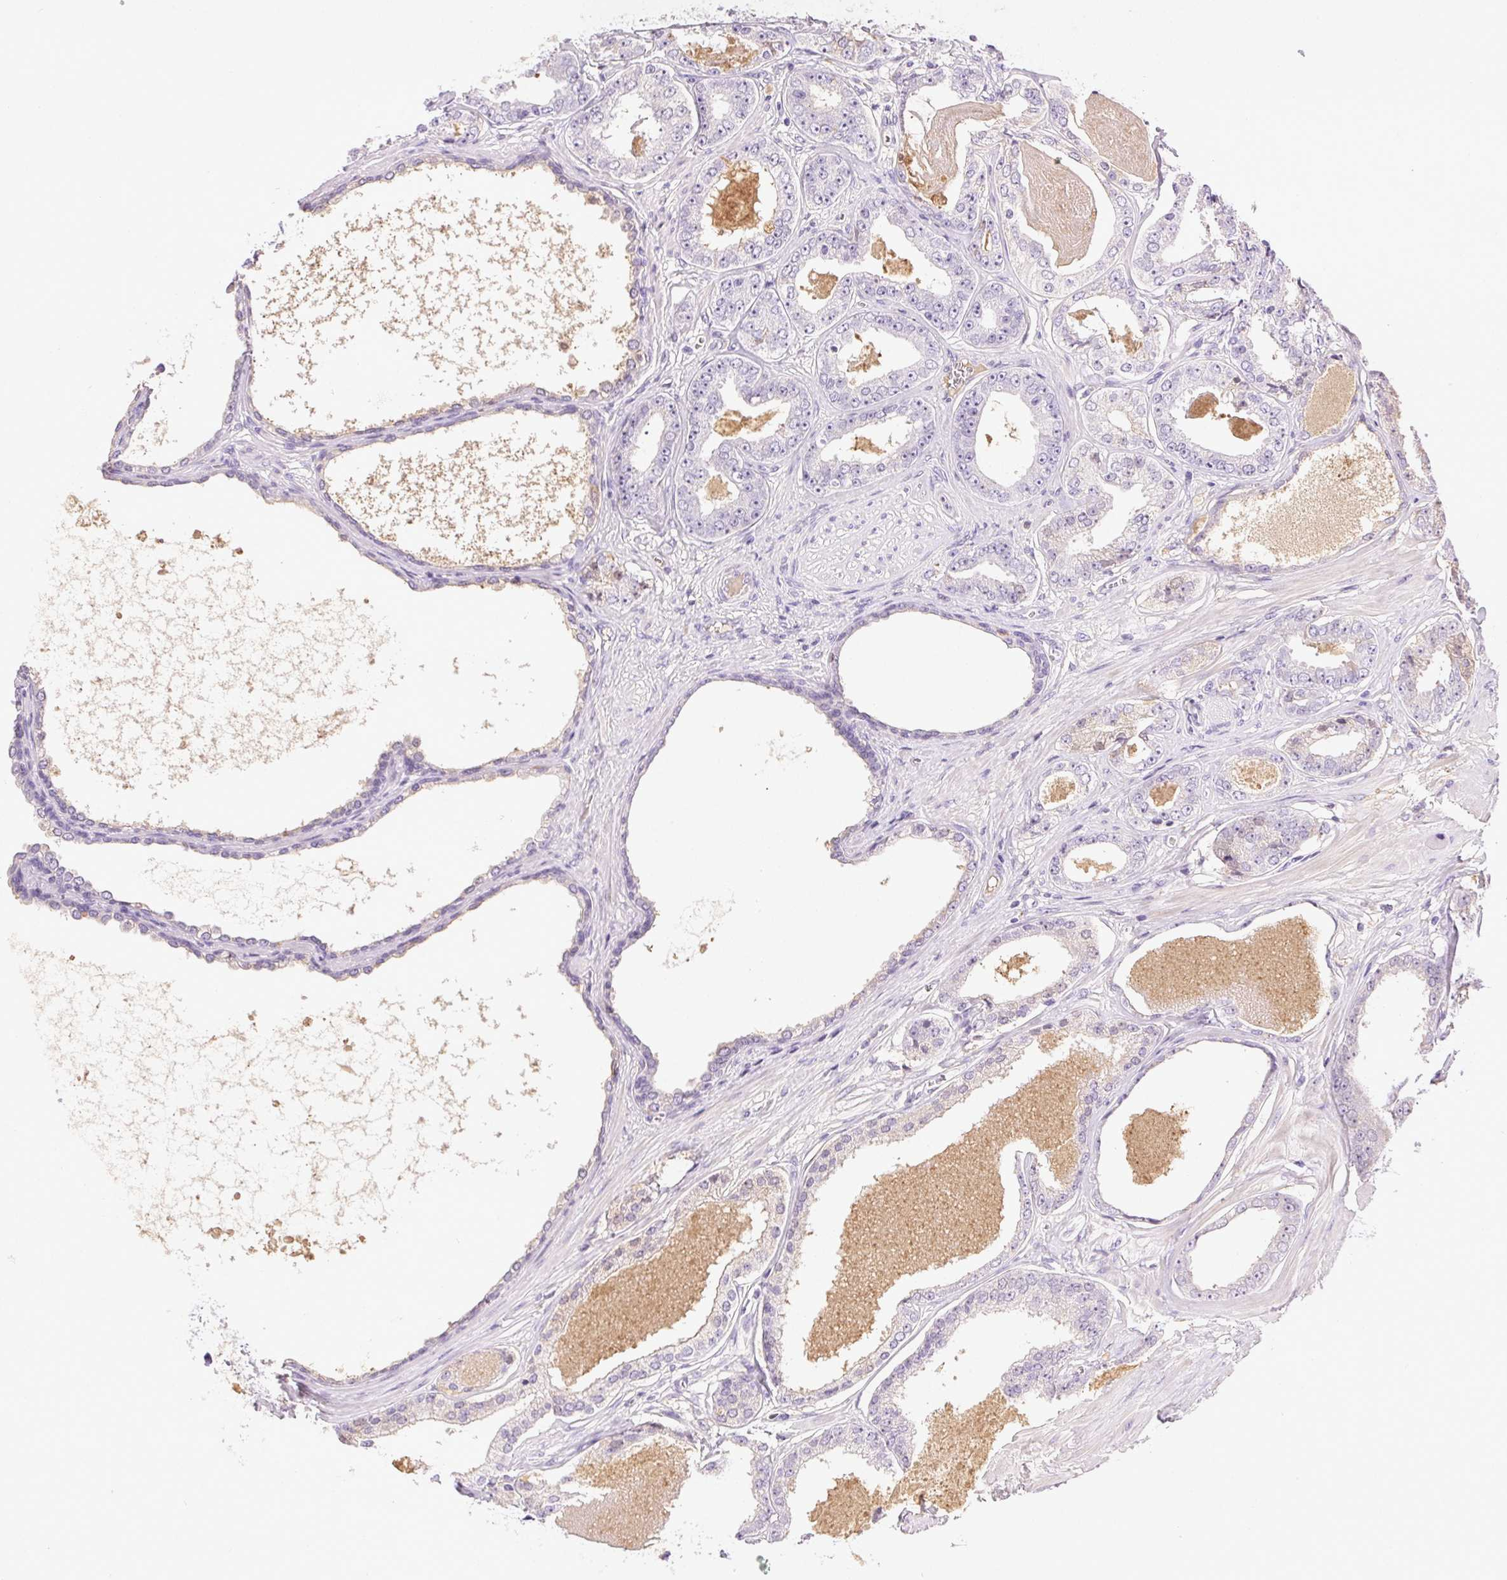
{"staining": {"intensity": "negative", "quantity": "none", "location": "none"}, "tissue": "prostate cancer", "cell_type": "Tumor cells", "image_type": "cancer", "snomed": [{"axis": "morphology", "description": "Adenocarcinoma, NOS"}, {"axis": "topography", "description": "Prostate"}], "caption": "The IHC histopathology image has no significant expression in tumor cells of prostate cancer tissue.", "gene": "BPIFB2", "patient": {"sex": "male", "age": 64}}